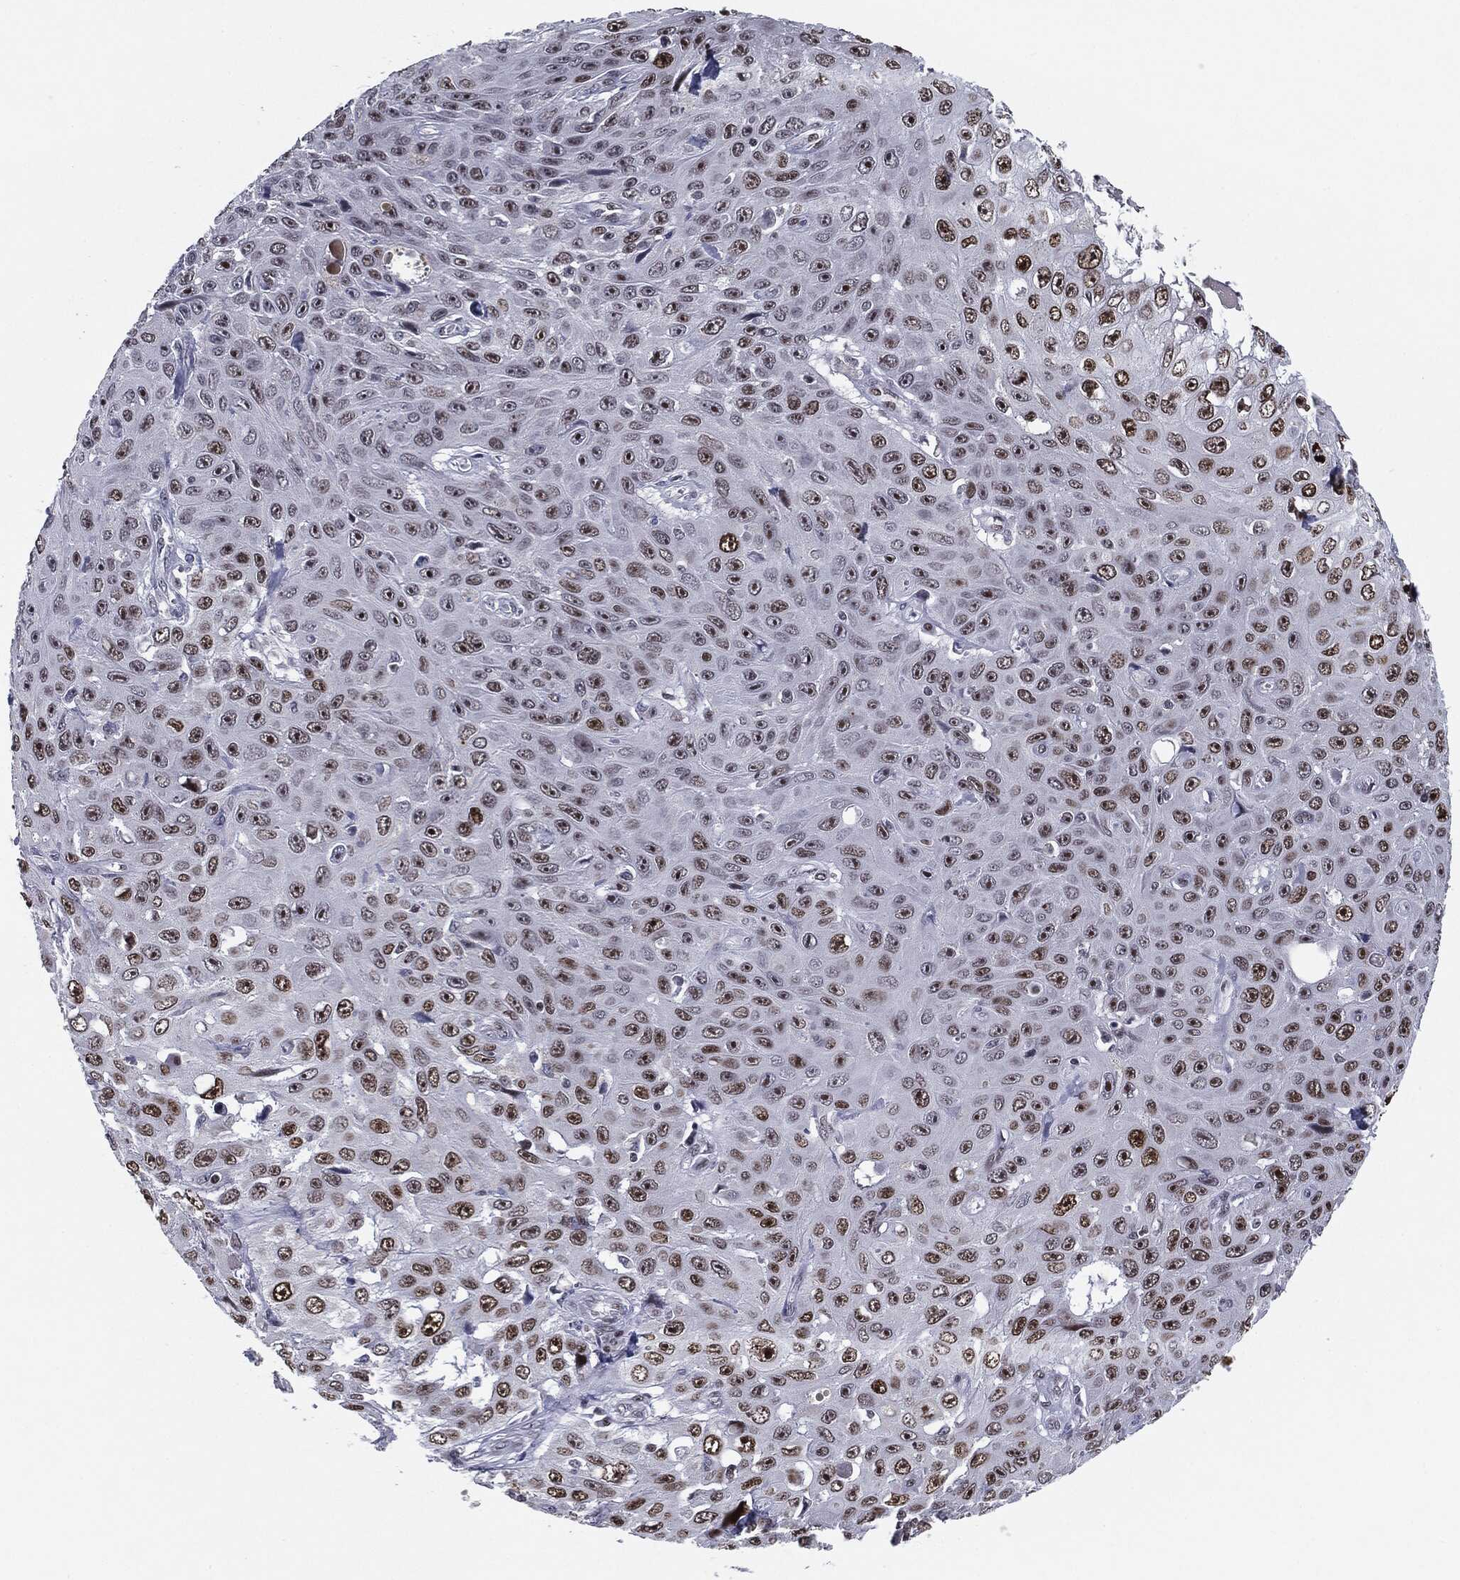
{"staining": {"intensity": "strong", "quantity": "25%-75%", "location": "nuclear"}, "tissue": "skin cancer", "cell_type": "Tumor cells", "image_type": "cancer", "snomed": [{"axis": "morphology", "description": "Squamous cell carcinoma, NOS"}, {"axis": "topography", "description": "Skin"}], "caption": "This is a photomicrograph of IHC staining of skin cancer (squamous cell carcinoma), which shows strong staining in the nuclear of tumor cells.", "gene": "MDC1", "patient": {"sex": "male", "age": 82}}